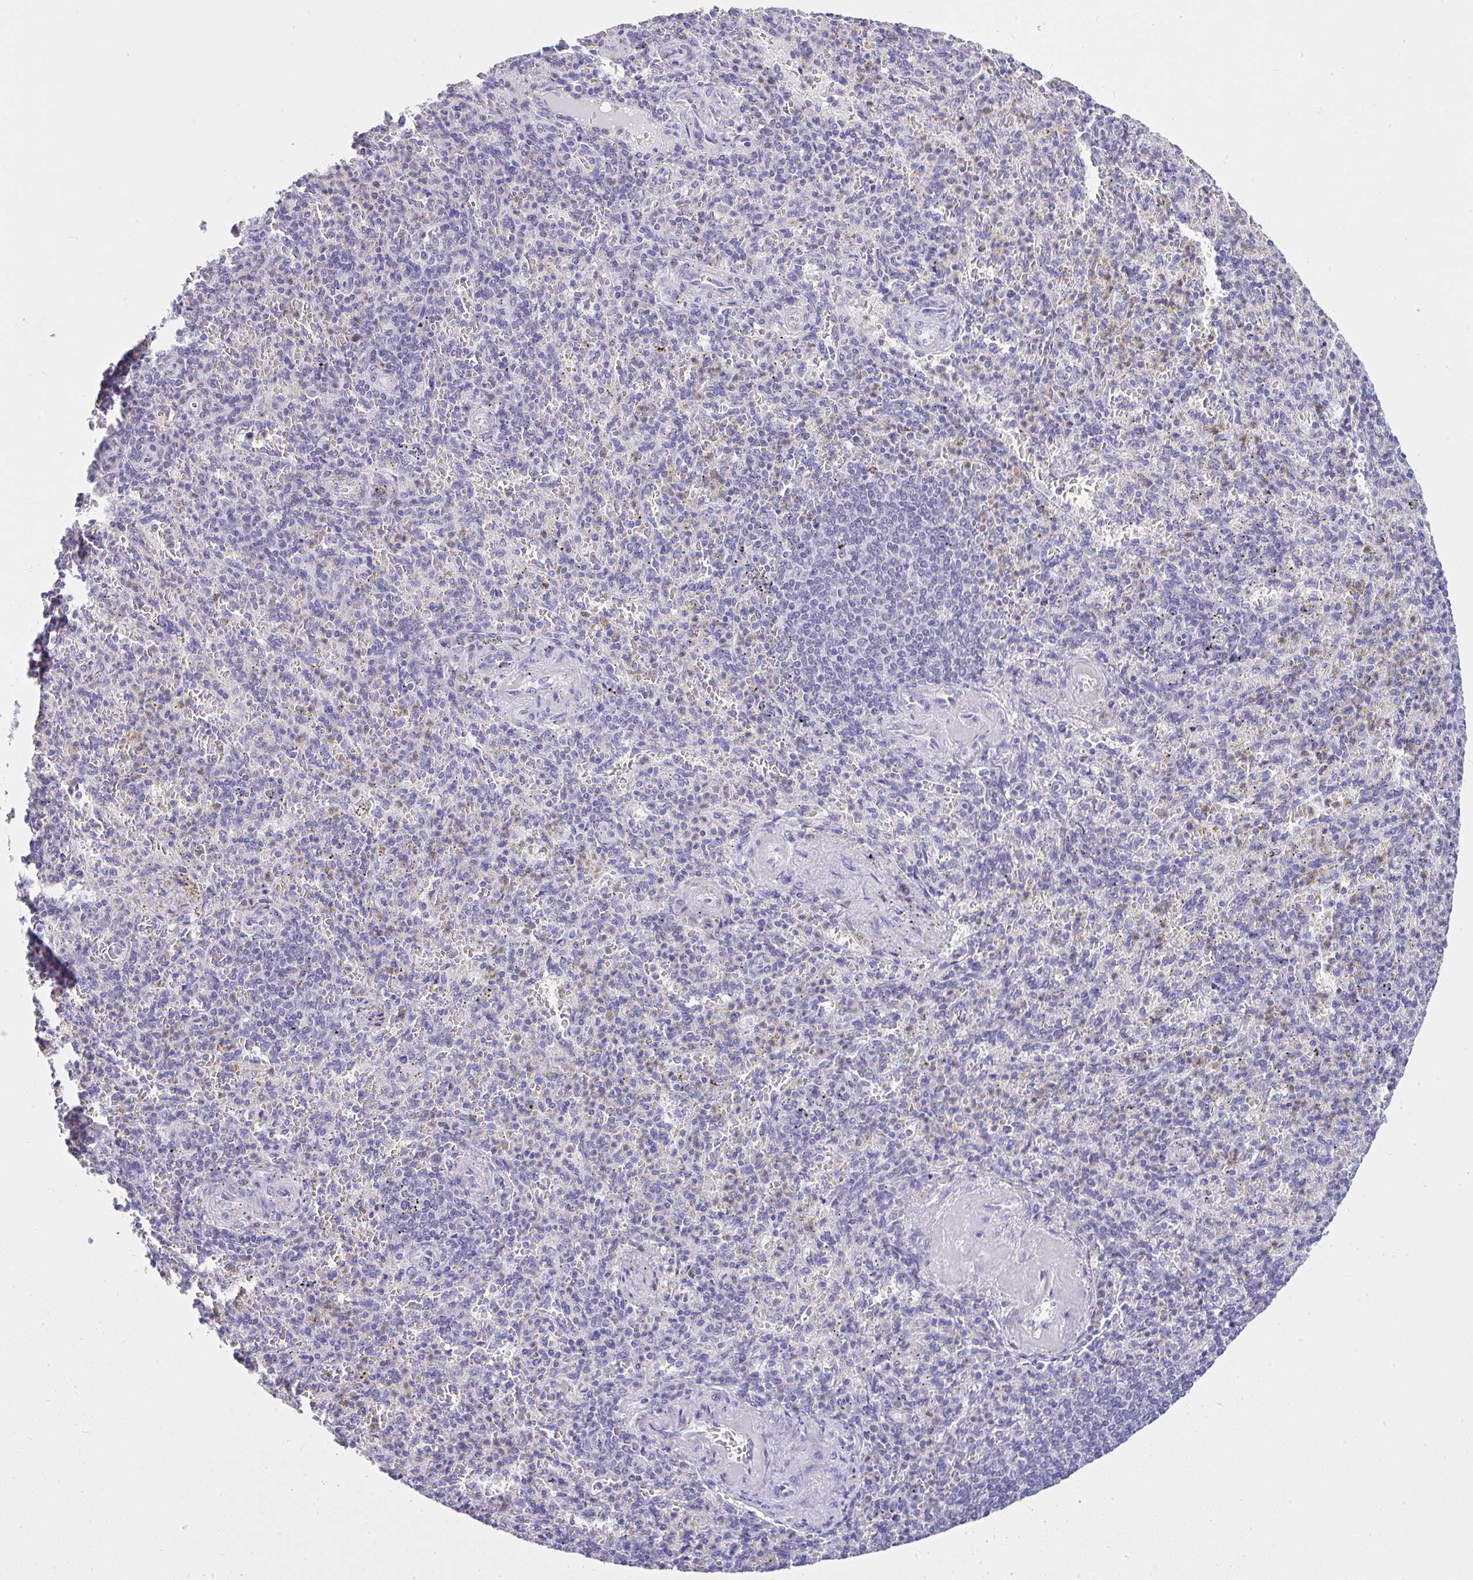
{"staining": {"intensity": "negative", "quantity": "none", "location": "none"}, "tissue": "spleen", "cell_type": "Cells in red pulp", "image_type": "normal", "snomed": [{"axis": "morphology", "description": "Normal tissue, NOS"}, {"axis": "topography", "description": "Spleen"}], "caption": "IHC of unremarkable human spleen shows no expression in cells in red pulp.", "gene": "CTU1", "patient": {"sex": "female", "age": 74}}